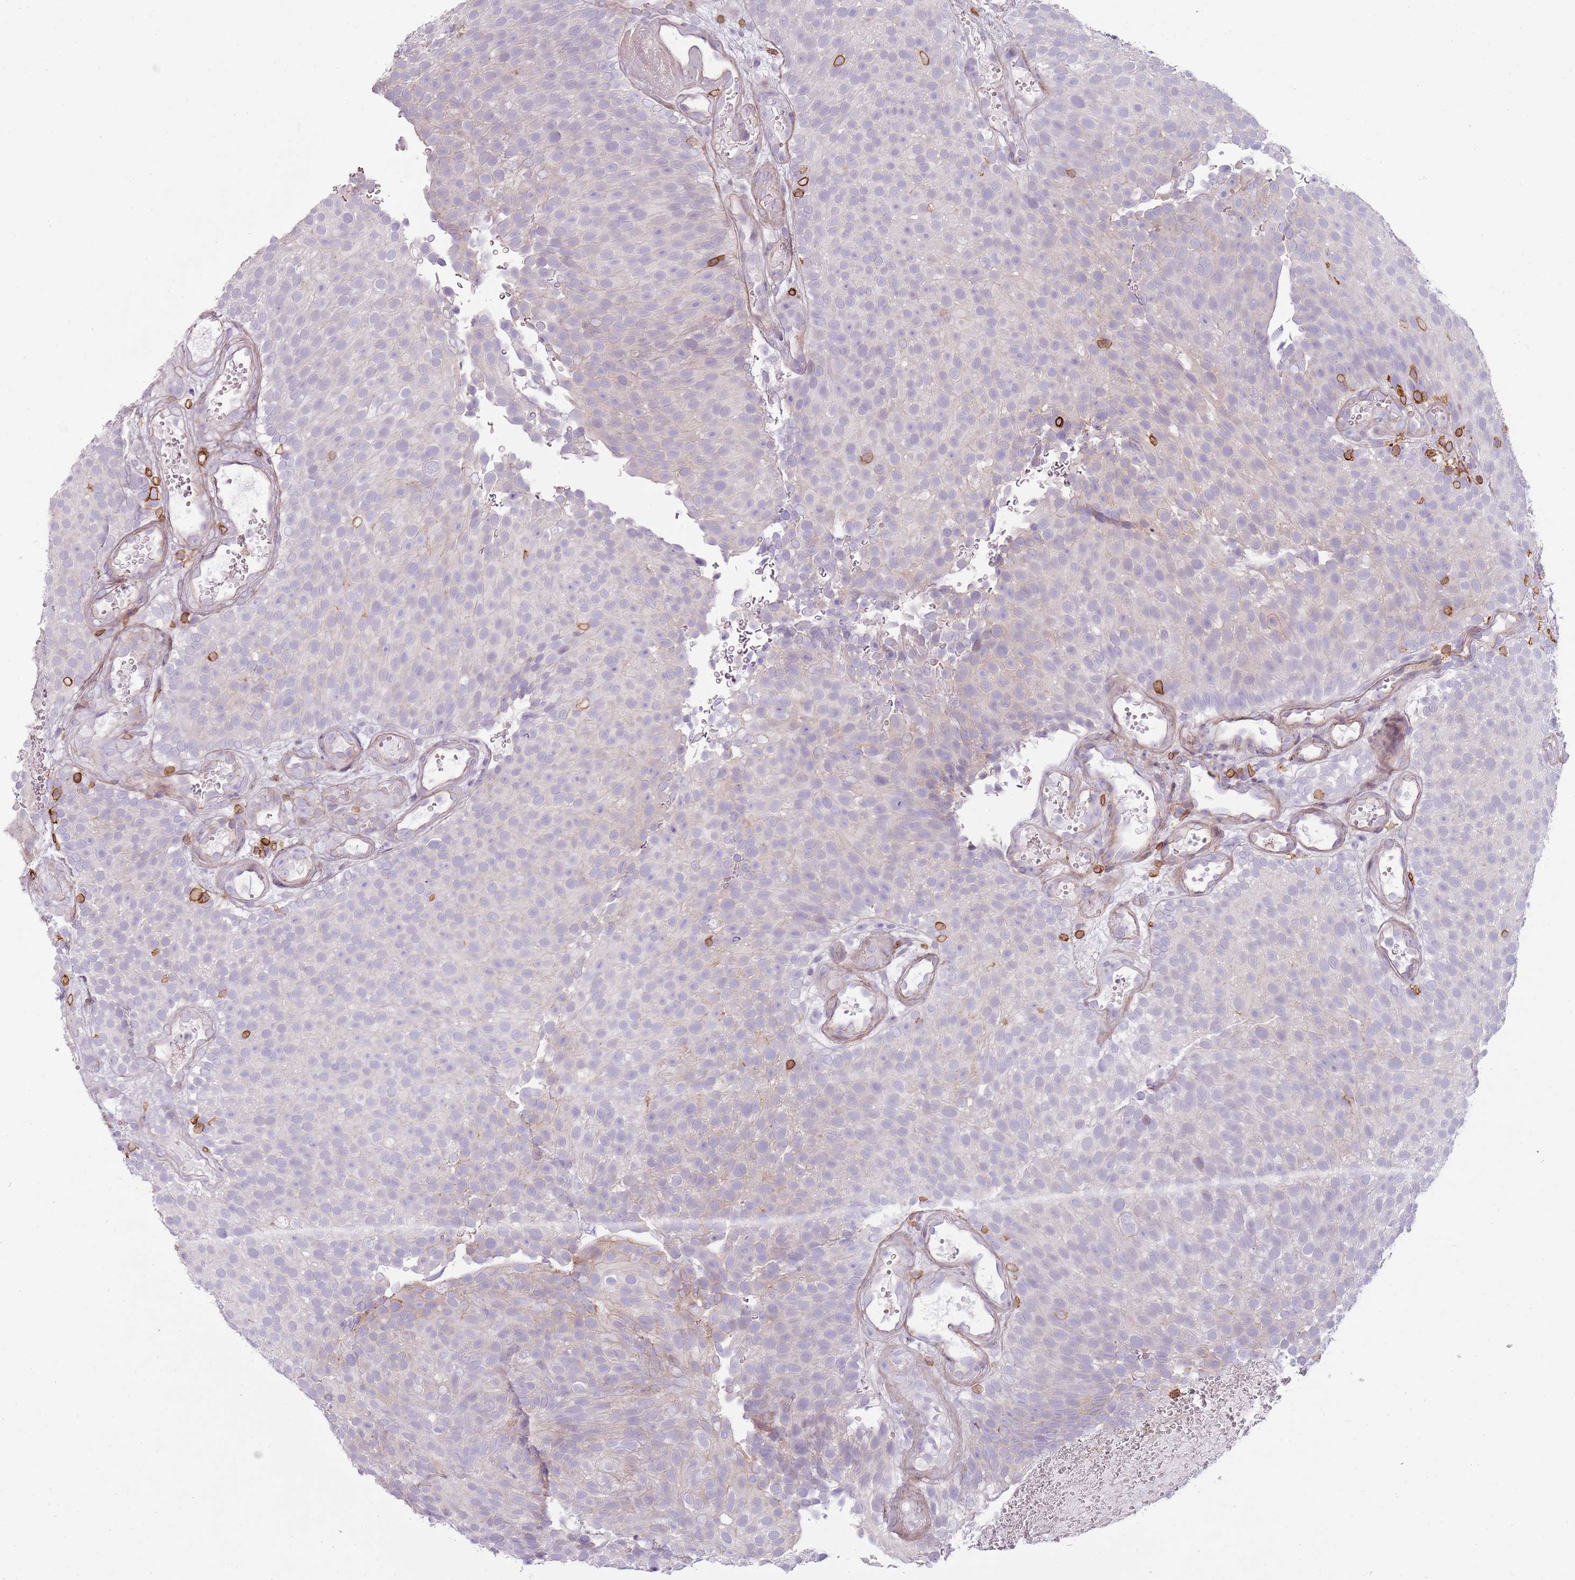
{"staining": {"intensity": "negative", "quantity": "none", "location": "none"}, "tissue": "urothelial cancer", "cell_type": "Tumor cells", "image_type": "cancer", "snomed": [{"axis": "morphology", "description": "Urothelial carcinoma, Low grade"}, {"axis": "topography", "description": "Urinary bladder"}], "caption": "Histopathology image shows no protein positivity in tumor cells of urothelial carcinoma (low-grade) tissue.", "gene": "ZNF583", "patient": {"sex": "male", "age": 78}}